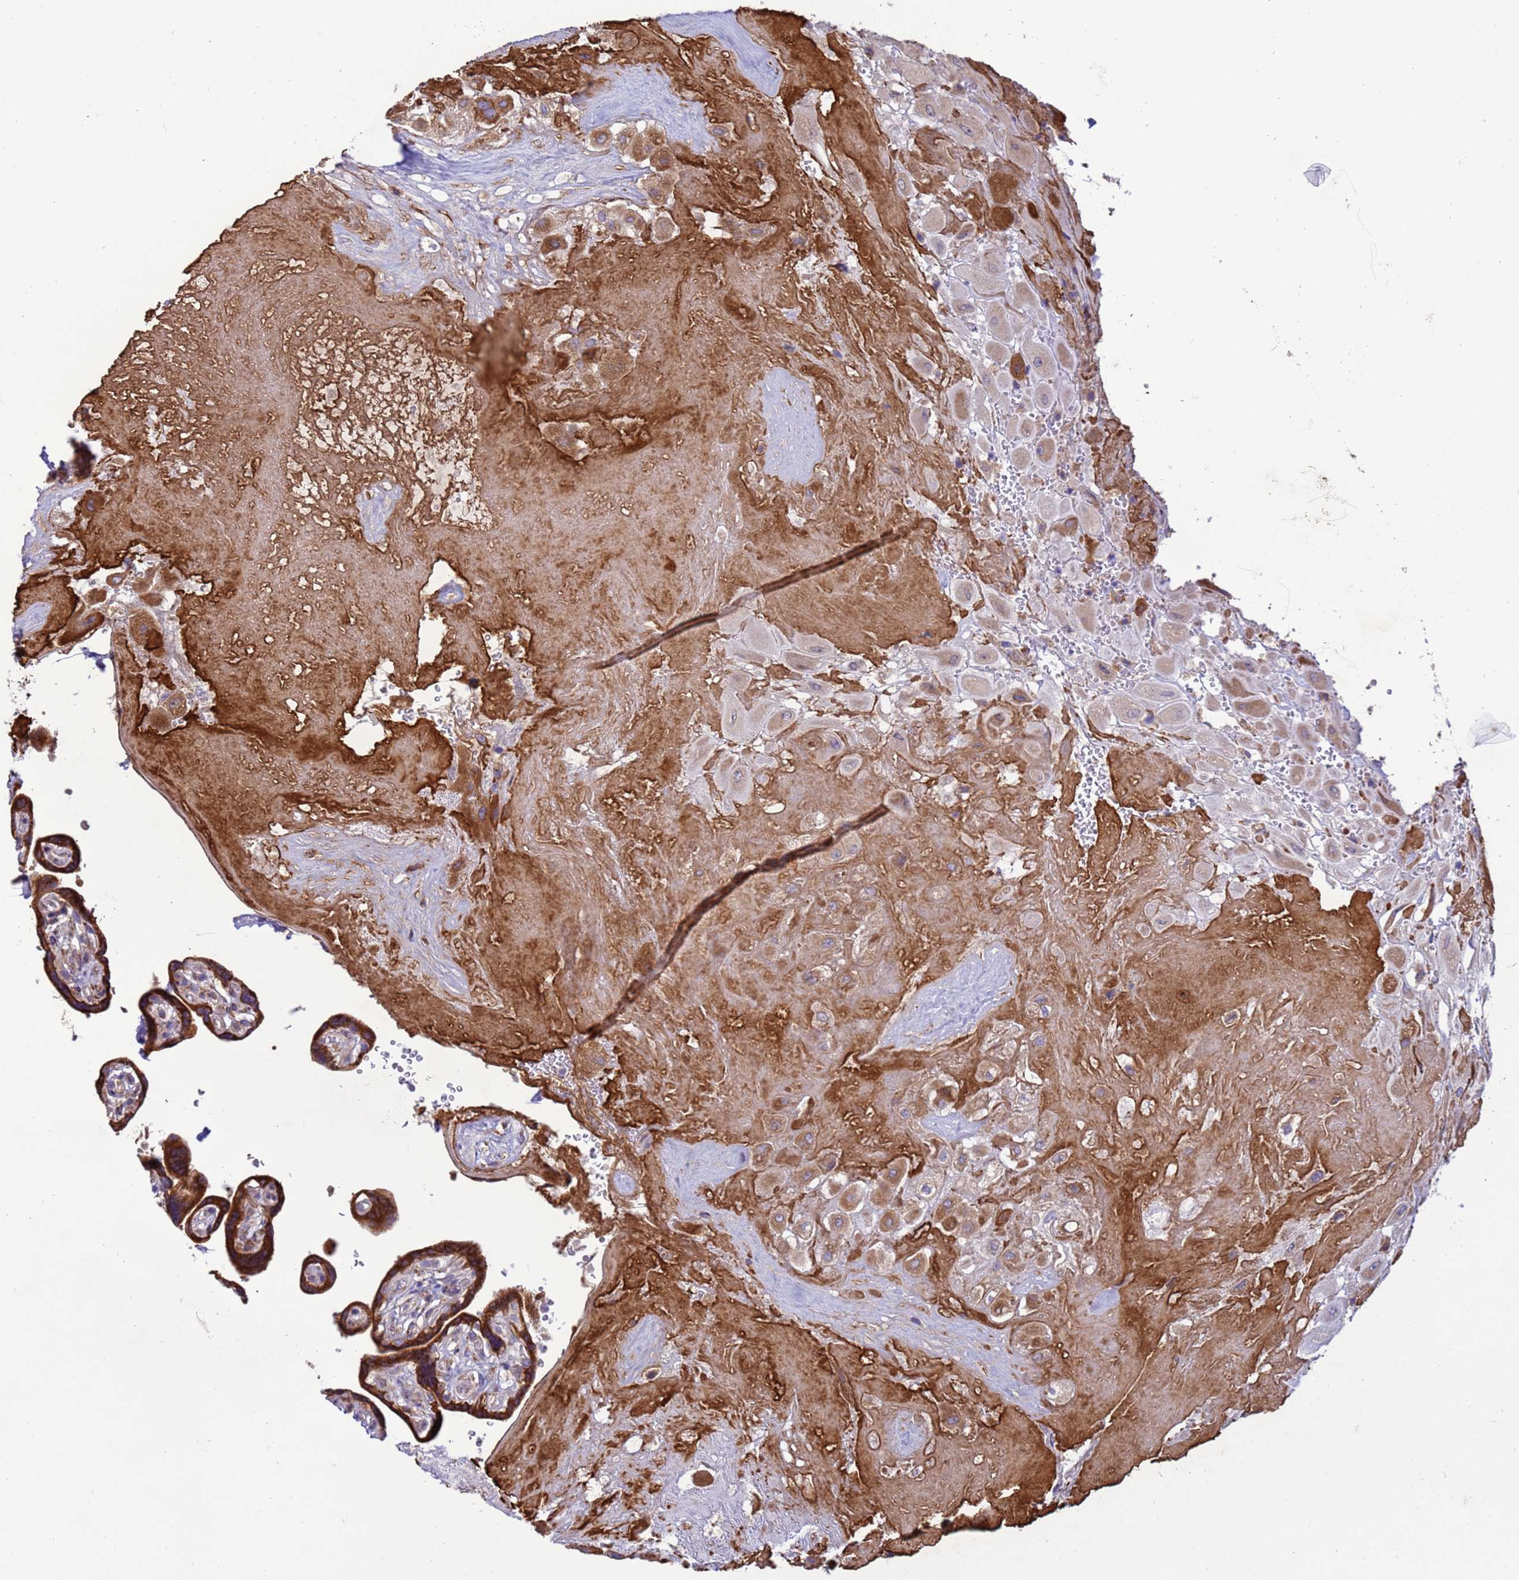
{"staining": {"intensity": "moderate", "quantity": "25%-75%", "location": "cytoplasmic/membranous"}, "tissue": "placenta", "cell_type": "Decidual cells", "image_type": "normal", "snomed": [{"axis": "morphology", "description": "Normal tissue, NOS"}, {"axis": "topography", "description": "Placenta"}], "caption": "Decidual cells exhibit medium levels of moderate cytoplasmic/membranous positivity in about 25%-75% of cells in normal placenta. The protein of interest is stained brown, and the nuclei are stained in blue (DAB (3,3'-diaminobenzidine) IHC with brightfield microscopy, high magnification).", "gene": "THAP5", "patient": {"sex": "female", "age": 32}}